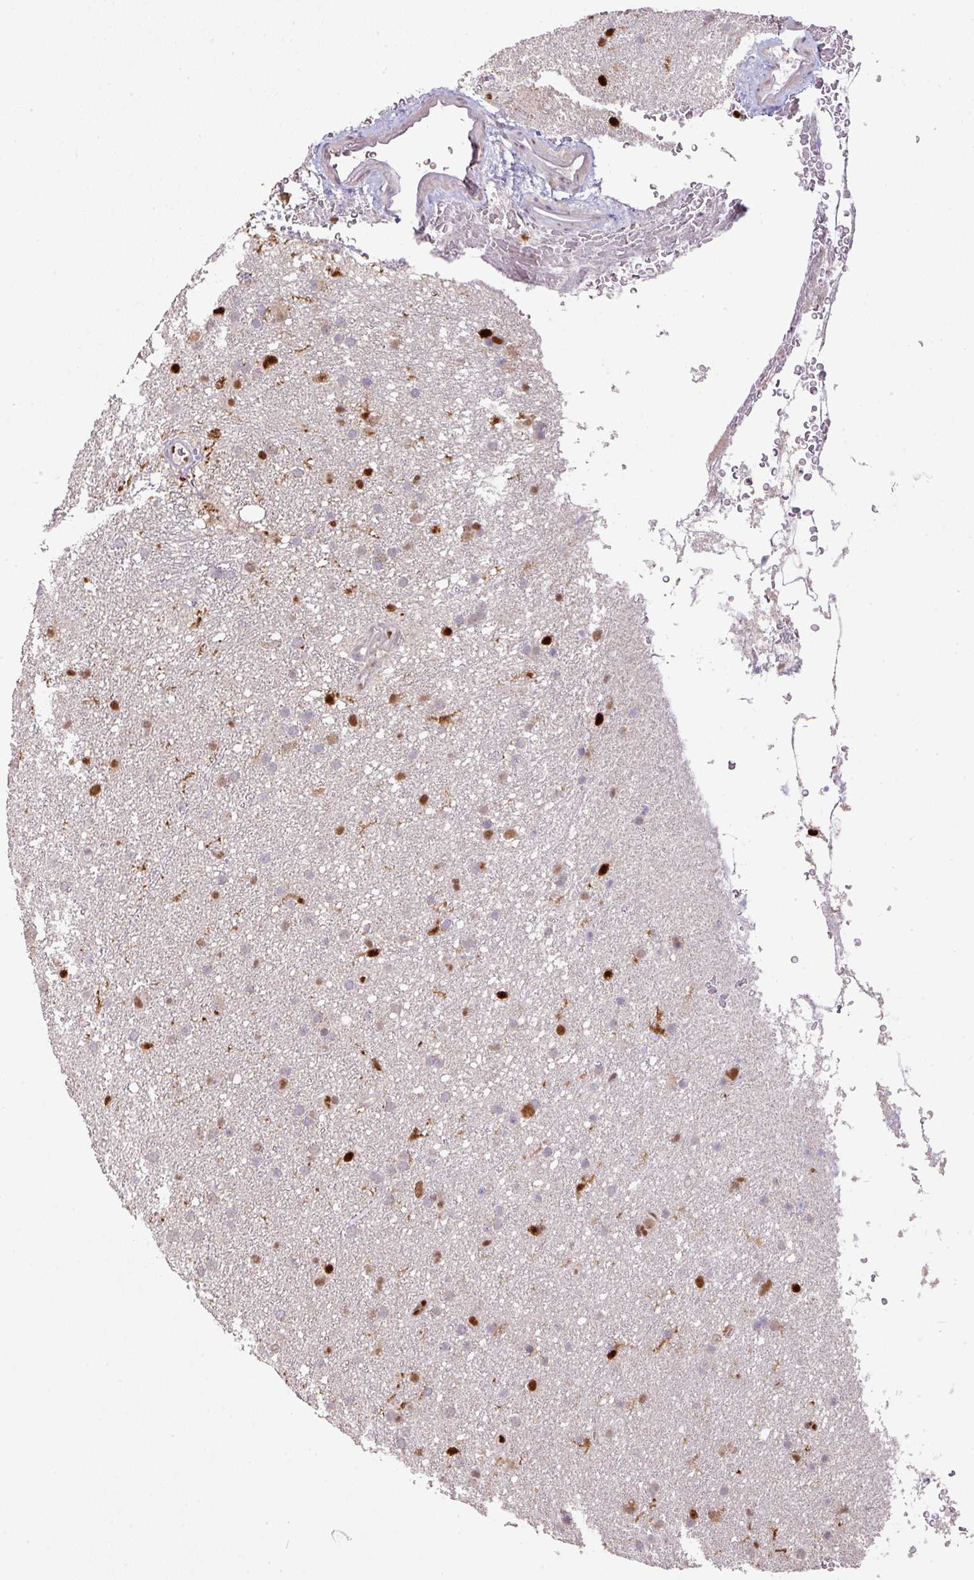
{"staining": {"intensity": "strong", "quantity": "<25%", "location": "nuclear"}, "tissue": "glioma", "cell_type": "Tumor cells", "image_type": "cancer", "snomed": [{"axis": "morphology", "description": "Glioma, malignant, Low grade"}, {"axis": "topography", "description": "Cerebral cortex"}], "caption": "Immunohistochemical staining of human glioma reveals strong nuclear protein staining in approximately <25% of tumor cells.", "gene": "SAMHD1", "patient": {"sex": "female", "age": 39}}